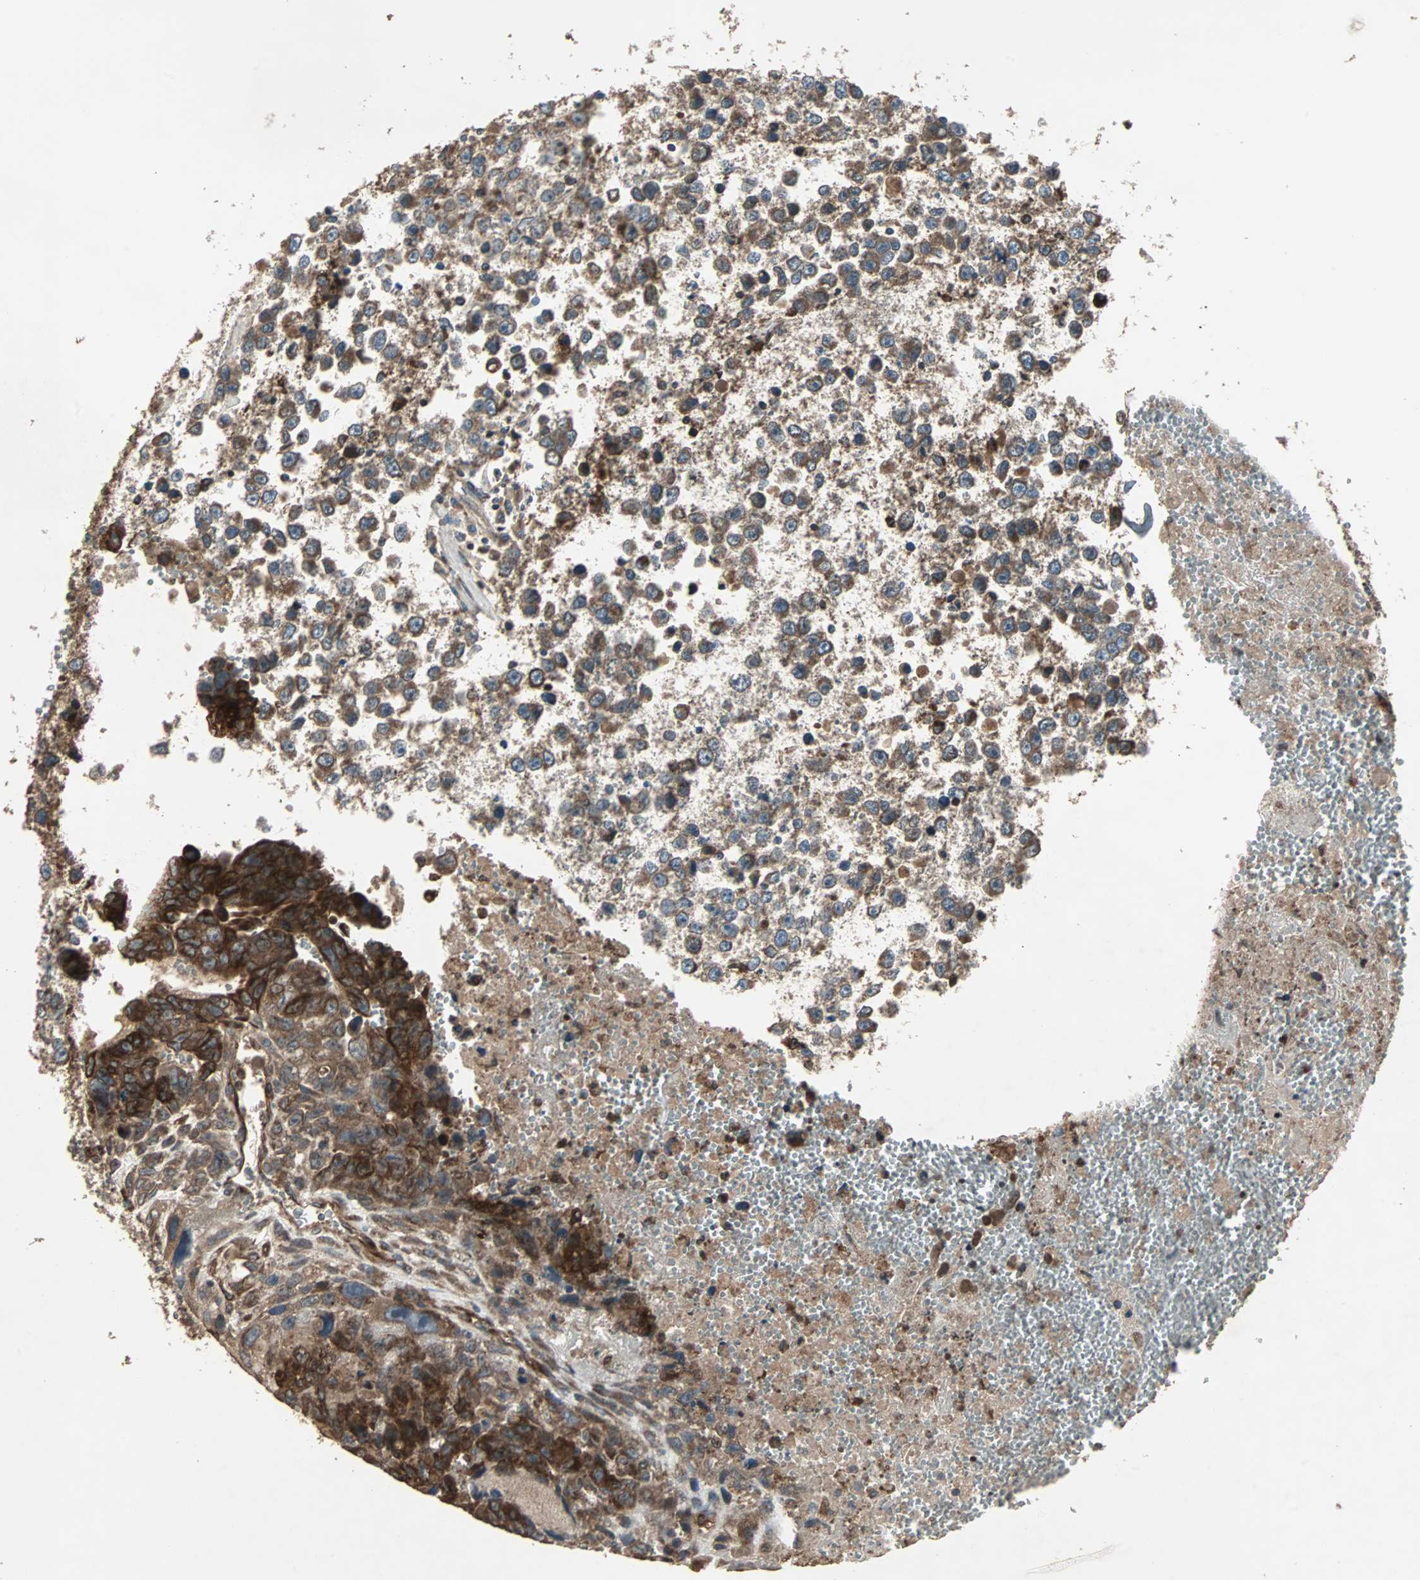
{"staining": {"intensity": "strong", "quantity": ">75%", "location": "cytoplasmic/membranous"}, "tissue": "testis cancer", "cell_type": "Tumor cells", "image_type": "cancer", "snomed": [{"axis": "morphology", "description": "Carcinoma, Embryonal, NOS"}, {"axis": "topography", "description": "Testis"}], "caption": "Strong cytoplasmic/membranous expression is present in approximately >75% of tumor cells in testis cancer (embryonal carcinoma).", "gene": "RAB7A", "patient": {"sex": "male", "age": 28}}